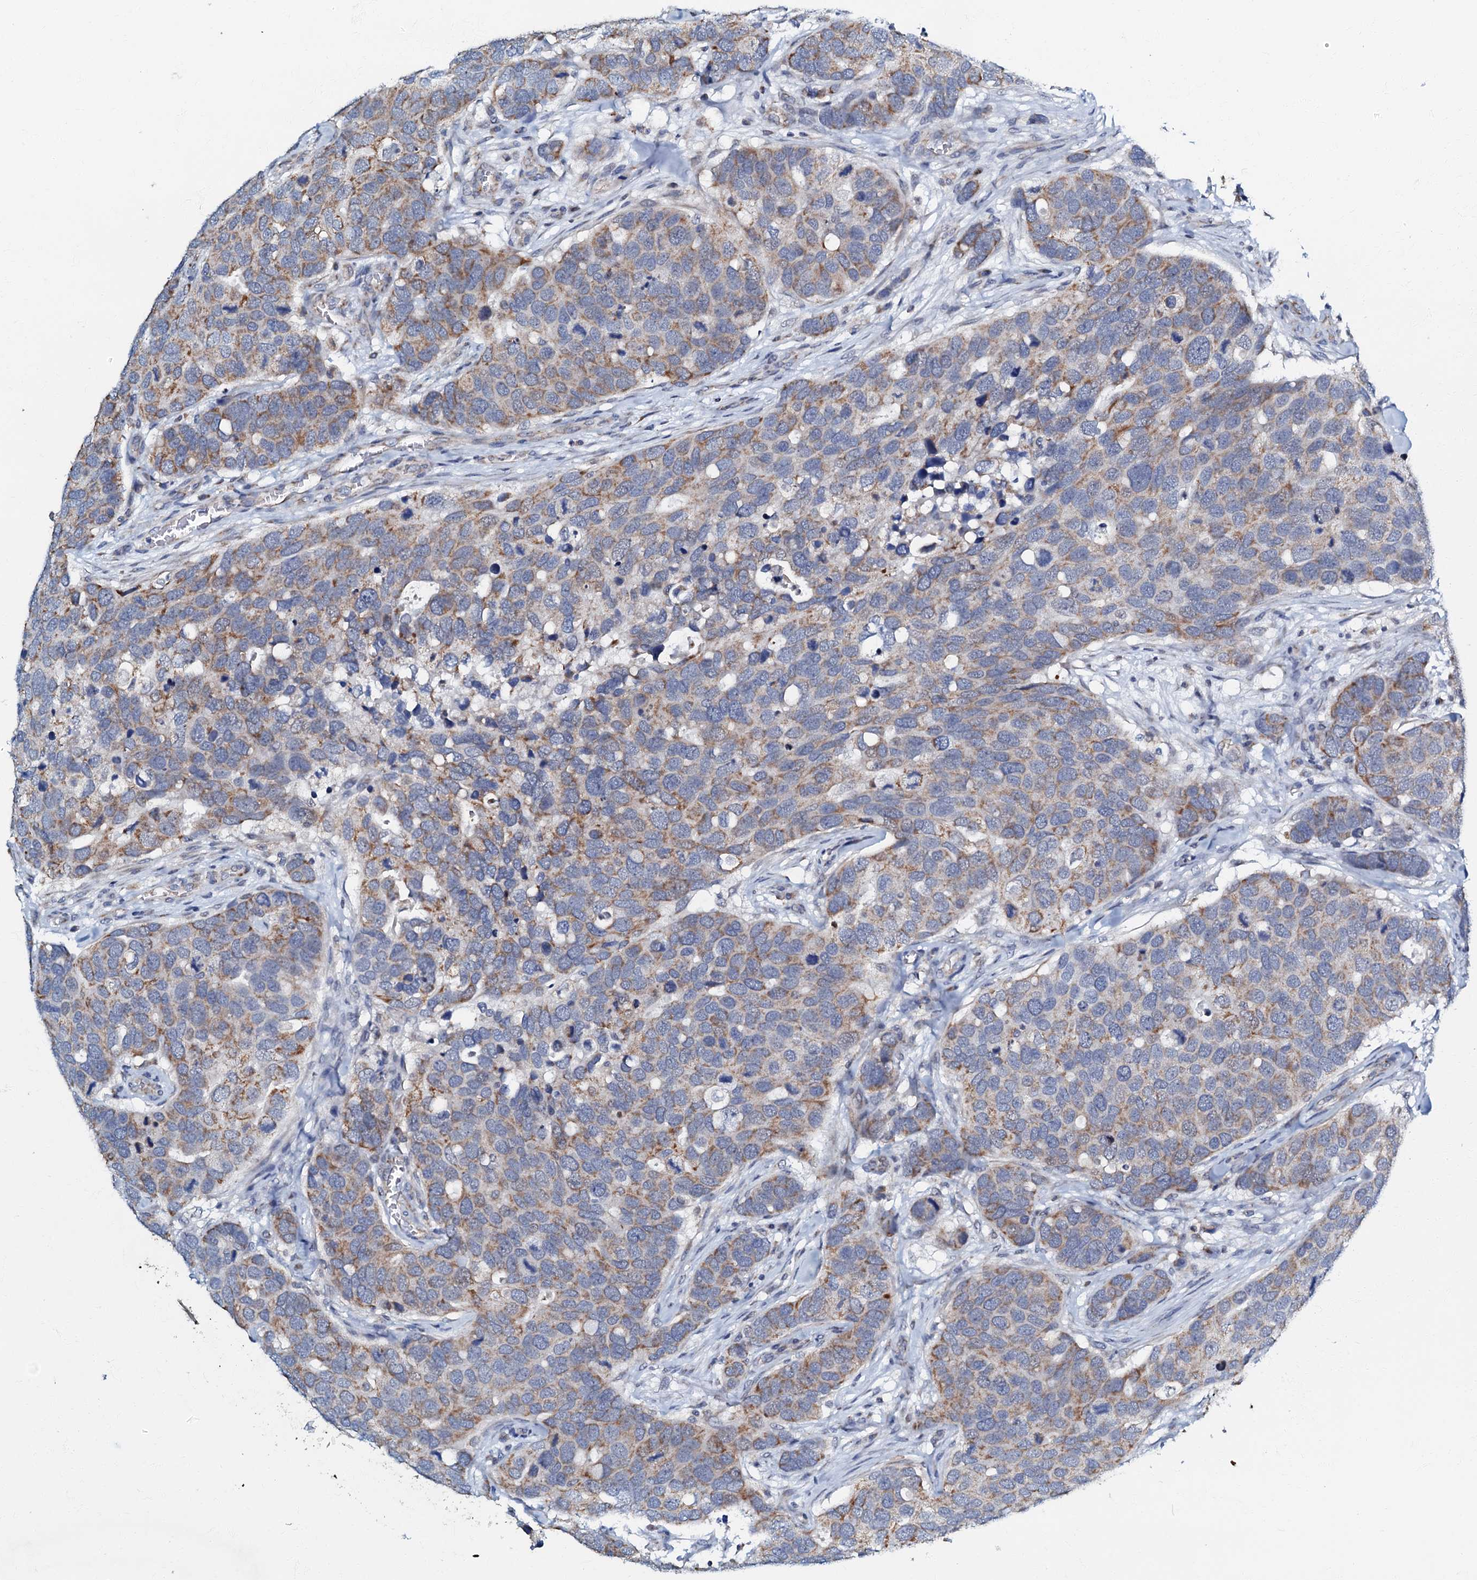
{"staining": {"intensity": "moderate", "quantity": "25%-75%", "location": "cytoplasmic/membranous"}, "tissue": "breast cancer", "cell_type": "Tumor cells", "image_type": "cancer", "snomed": [{"axis": "morphology", "description": "Duct carcinoma"}, {"axis": "topography", "description": "Breast"}], "caption": "An immunohistochemistry (IHC) image of neoplastic tissue is shown. Protein staining in brown shows moderate cytoplasmic/membranous positivity in breast intraductal carcinoma within tumor cells. (Stains: DAB in brown, nuclei in blue, Microscopy: brightfield microscopy at high magnification).", "gene": "MRPL51", "patient": {"sex": "female", "age": 83}}